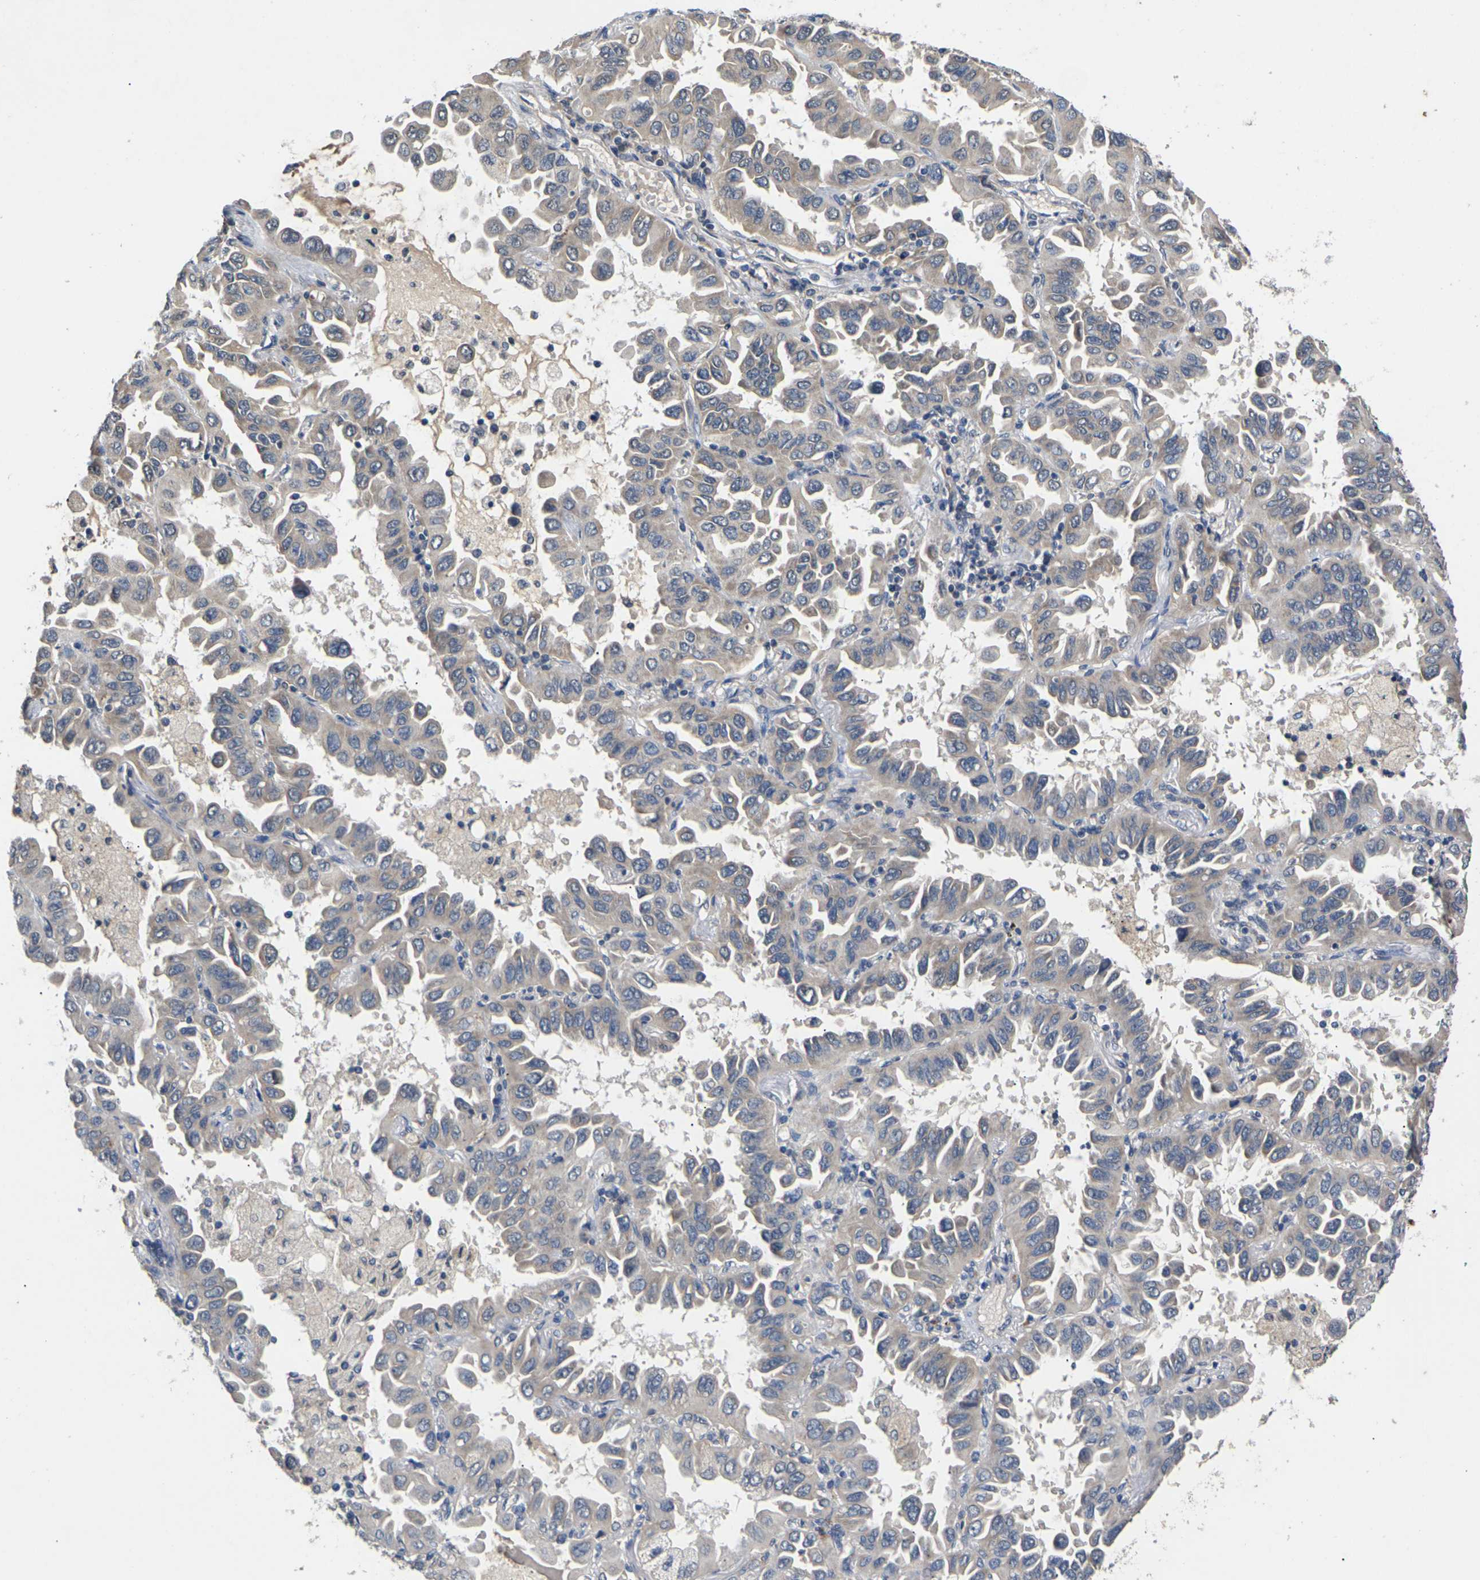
{"staining": {"intensity": "weak", "quantity": "<25%", "location": "cytoplasmic/membranous"}, "tissue": "lung cancer", "cell_type": "Tumor cells", "image_type": "cancer", "snomed": [{"axis": "morphology", "description": "Adenocarcinoma, NOS"}, {"axis": "topography", "description": "Lung"}], "caption": "IHC of lung cancer demonstrates no positivity in tumor cells.", "gene": "SLC2A2", "patient": {"sex": "male", "age": 64}}